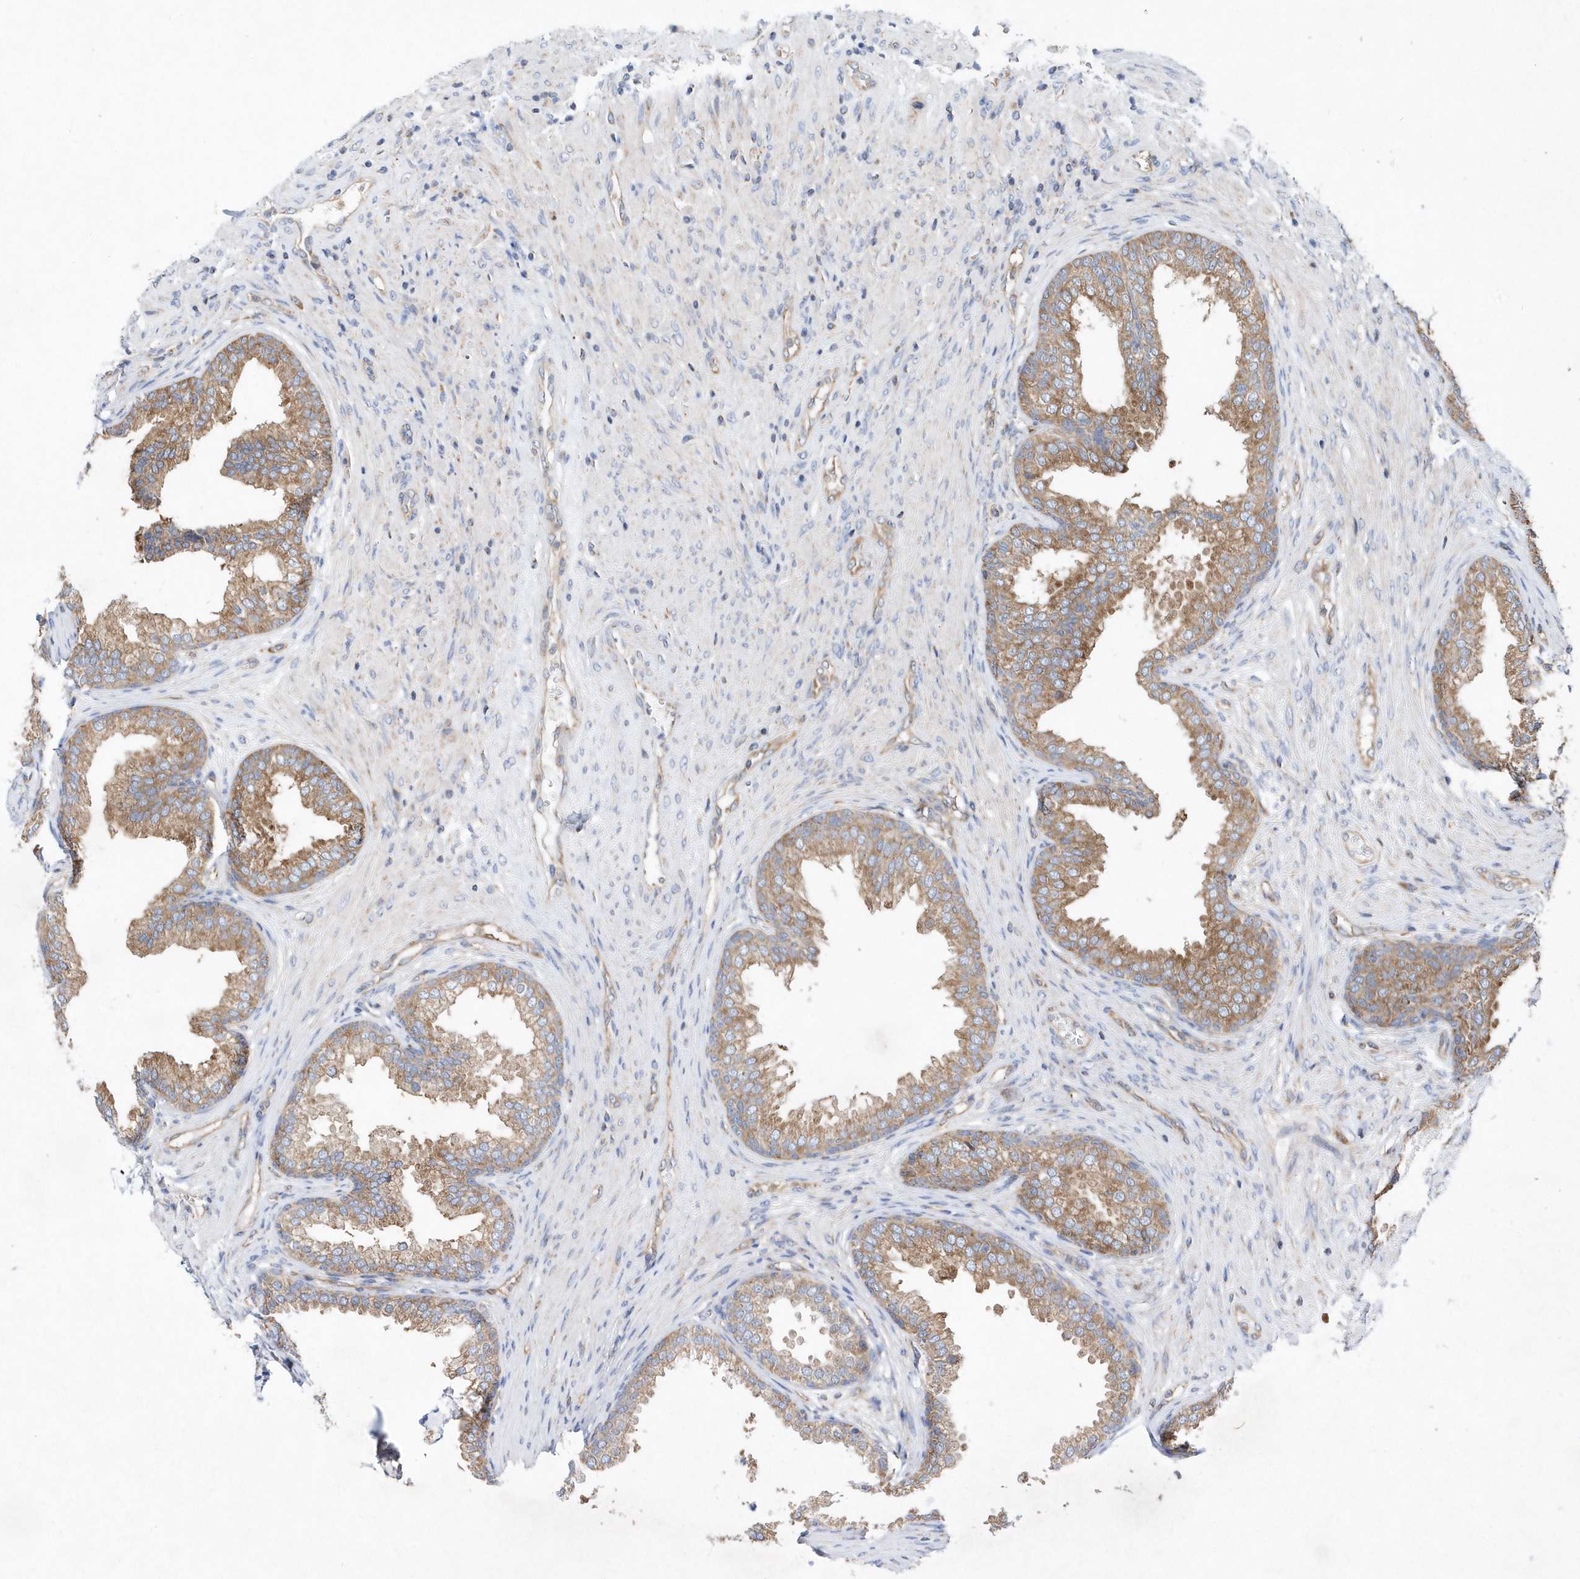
{"staining": {"intensity": "moderate", "quantity": ">75%", "location": "cytoplasmic/membranous"}, "tissue": "prostate", "cell_type": "Glandular cells", "image_type": "normal", "snomed": [{"axis": "morphology", "description": "Normal tissue, NOS"}, {"axis": "topography", "description": "Prostate"}], "caption": "Moderate cytoplasmic/membranous positivity for a protein is appreciated in approximately >75% of glandular cells of normal prostate using immunohistochemistry (IHC).", "gene": "JKAMP", "patient": {"sex": "male", "age": 76}}